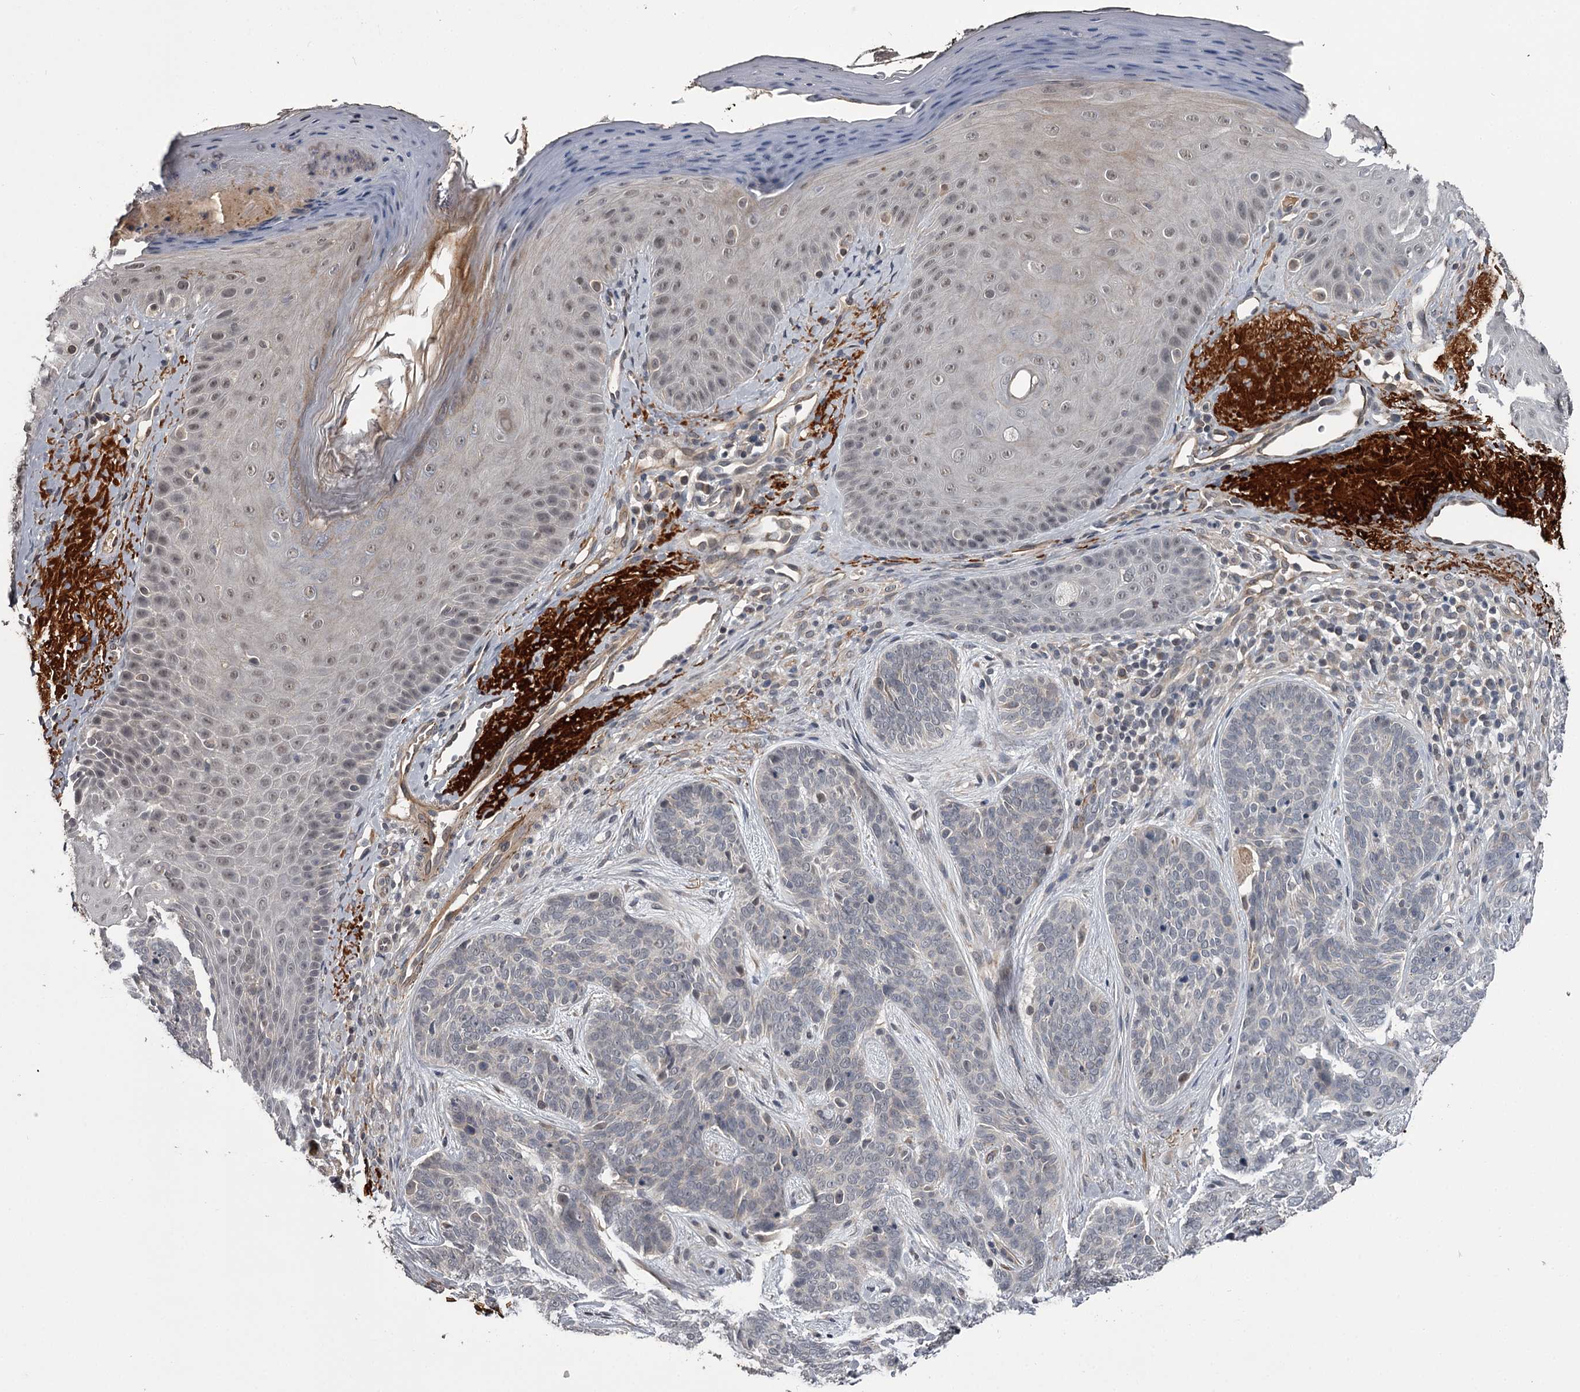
{"staining": {"intensity": "moderate", "quantity": ">75%", "location": "cytoplasmic/membranous,nuclear"}, "tissue": "skin", "cell_type": "Fibroblasts", "image_type": "normal", "snomed": [{"axis": "morphology", "description": "Normal tissue, NOS"}, {"axis": "topography", "description": "Skin"}], "caption": "Immunohistochemistry (IHC) staining of normal skin, which shows medium levels of moderate cytoplasmic/membranous,nuclear expression in approximately >75% of fibroblasts indicating moderate cytoplasmic/membranous,nuclear protein expression. The staining was performed using DAB (brown) for protein detection and nuclei were counterstained in hematoxylin (blue).", "gene": "CWF19L2", "patient": {"sex": "male", "age": 57}}